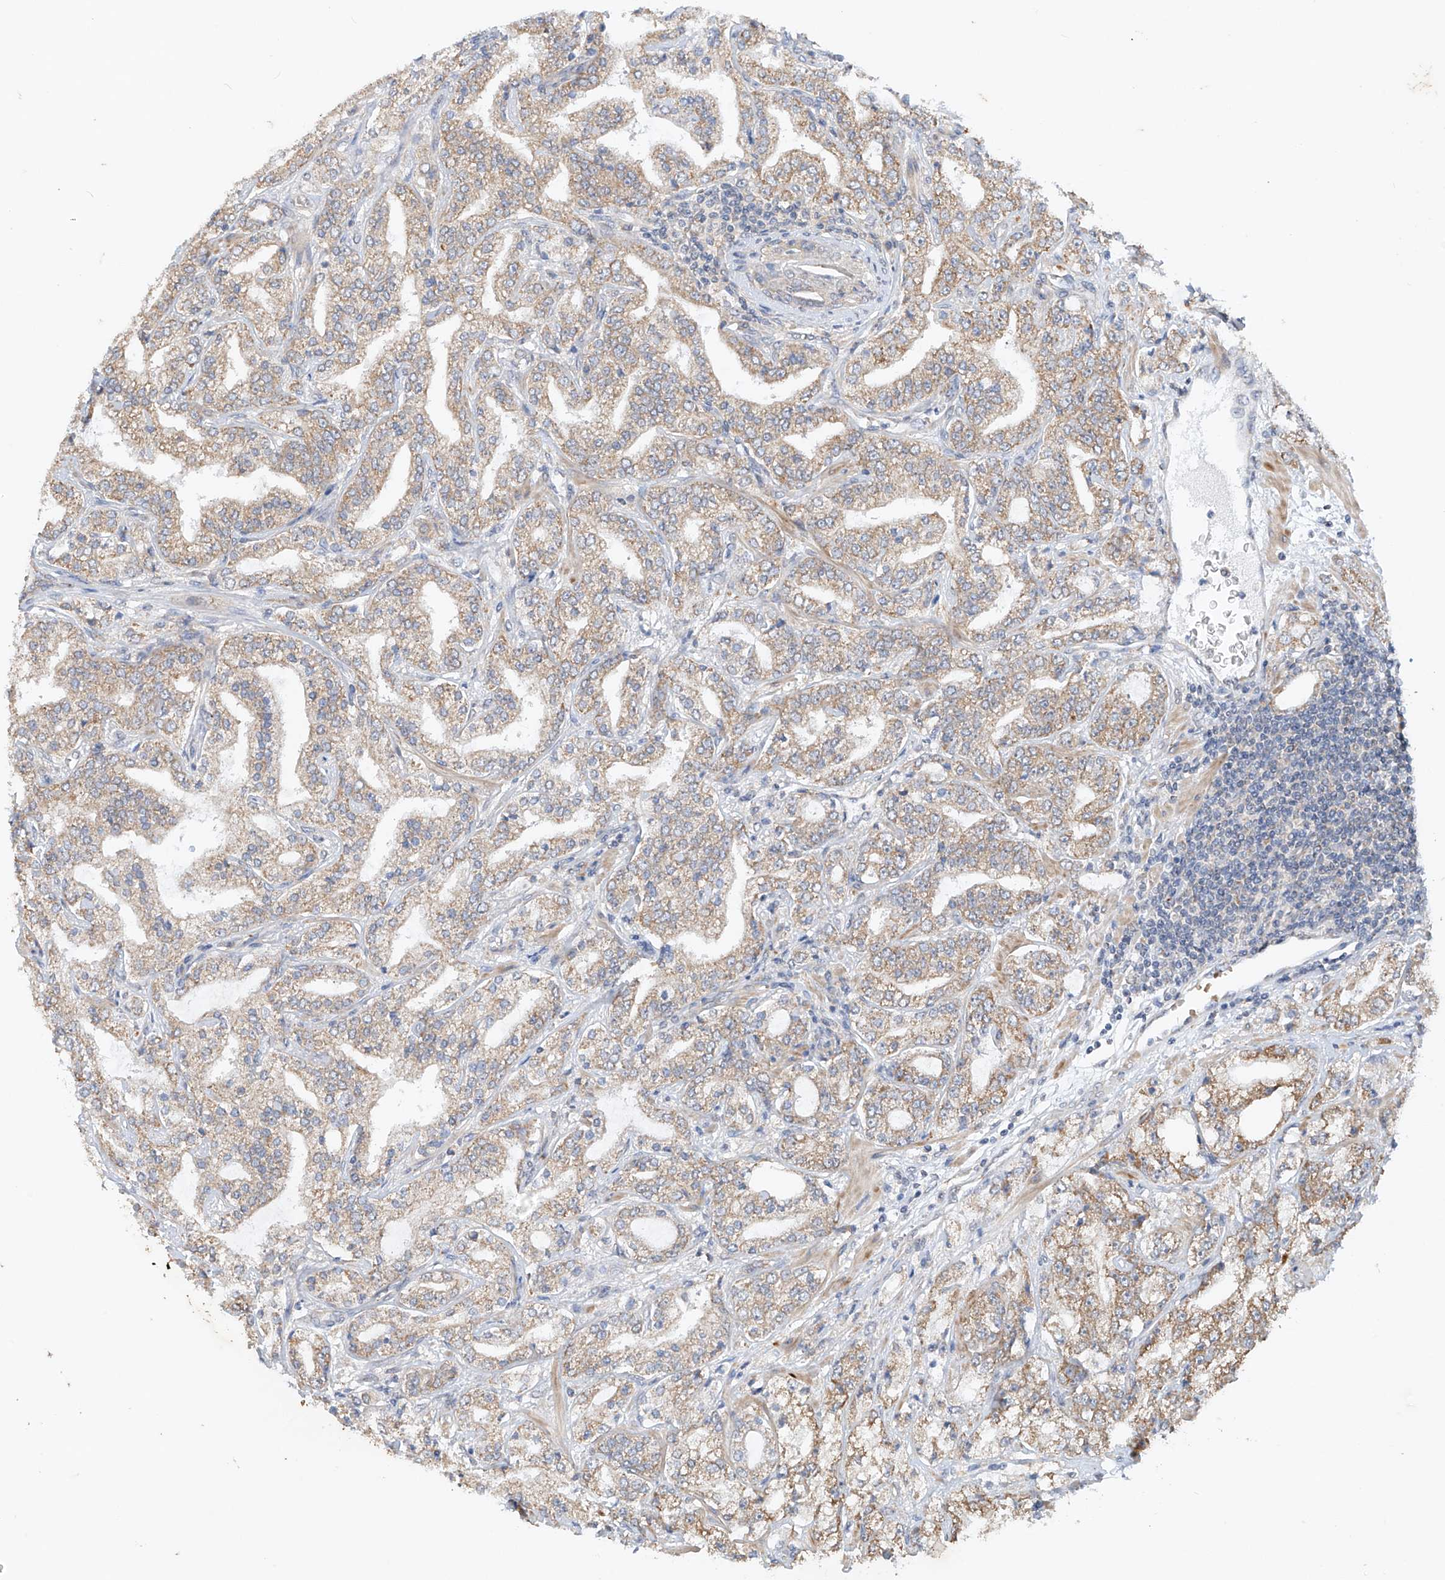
{"staining": {"intensity": "weak", "quantity": ">75%", "location": "cytoplasmic/membranous"}, "tissue": "prostate cancer", "cell_type": "Tumor cells", "image_type": "cancer", "snomed": [{"axis": "morphology", "description": "Adenocarcinoma, High grade"}, {"axis": "topography", "description": "Prostate"}], "caption": "A histopathology image of human prostate cancer stained for a protein shows weak cytoplasmic/membranous brown staining in tumor cells.", "gene": "MTUS2", "patient": {"sex": "male", "age": 64}}